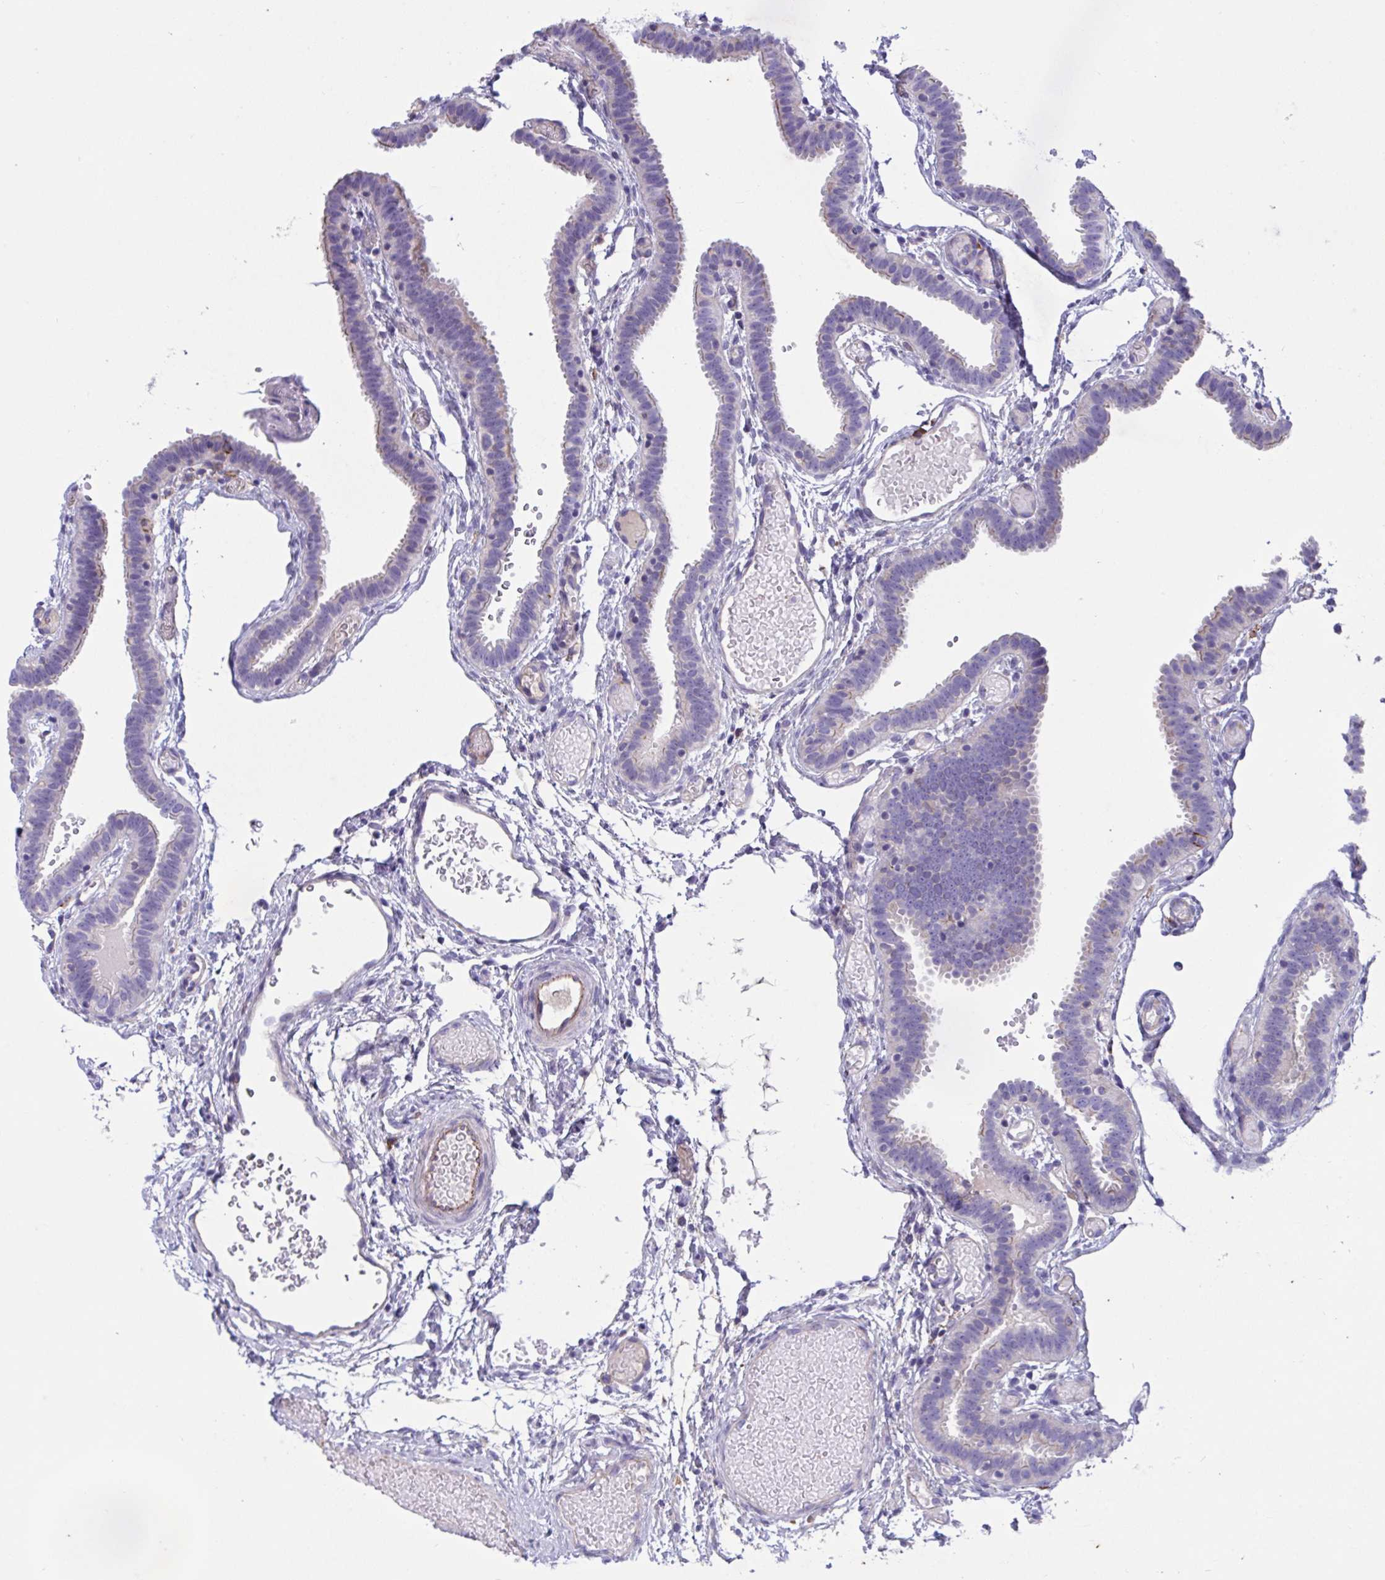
{"staining": {"intensity": "weak", "quantity": "25%-75%", "location": "cytoplasmic/membranous"}, "tissue": "fallopian tube", "cell_type": "Glandular cells", "image_type": "normal", "snomed": [{"axis": "morphology", "description": "Normal tissue, NOS"}, {"axis": "topography", "description": "Fallopian tube"}], "caption": "Benign fallopian tube was stained to show a protein in brown. There is low levels of weak cytoplasmic/membranous positivity in about 25%-75% of glandular cells. The staining was performed using DAB to visualize the protein expression in brown, while the nuclei were stained in blue with hematoxylin (Magnification: 20x).", "gene": "SLC66A1", "patient": {"sex": "female", "age": 37}}